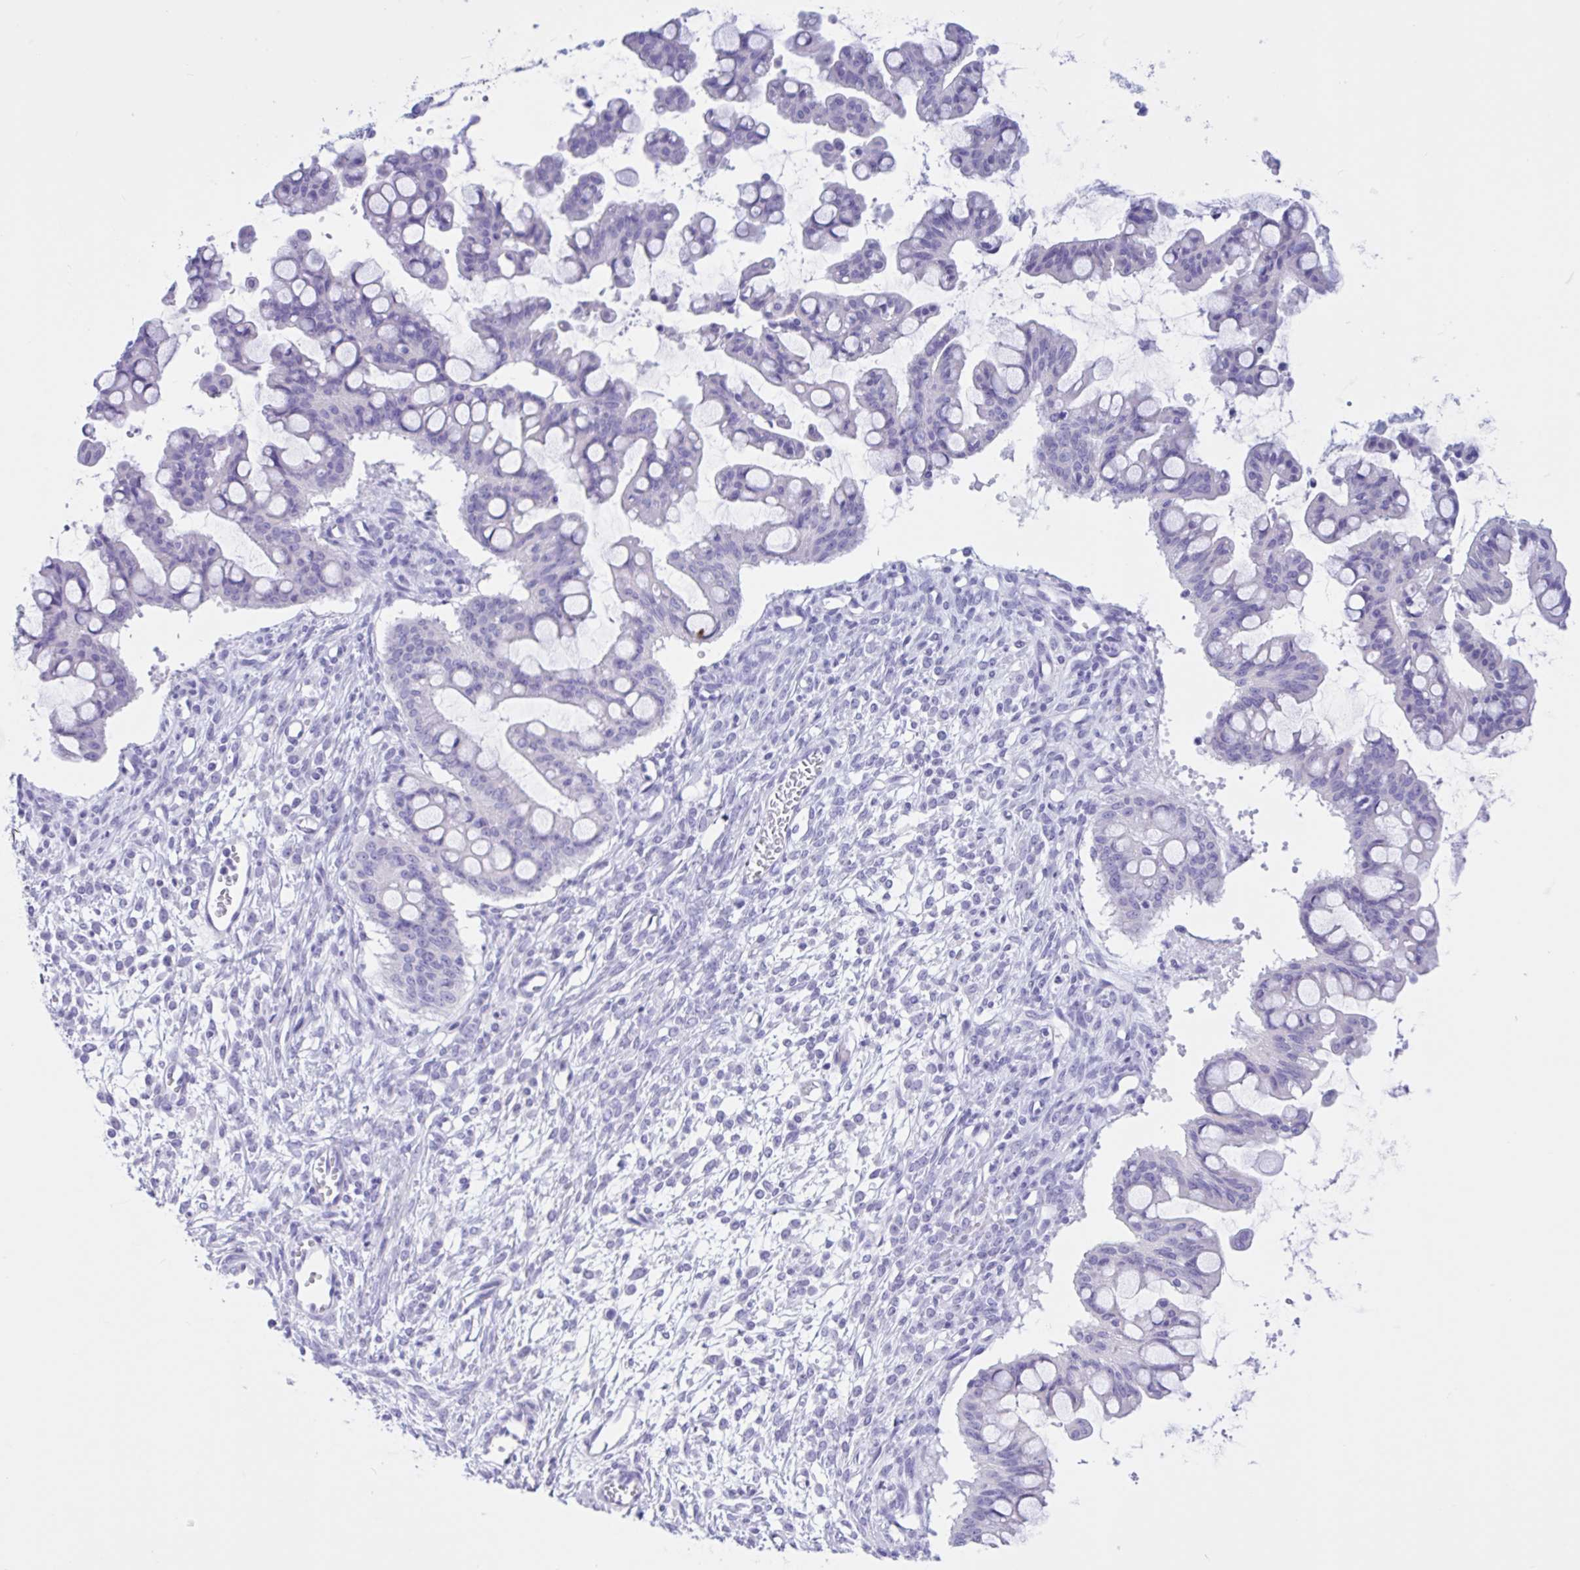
{"staining": {"intensity": "negative", "quantity": "none", "location": "none"}, "tissue": "ovarian cancer", "cell_type": "Tumor cells", "image_type": "cancer", "snomed": [{"axis": "morphology", "description": "Cystadenocarcinoma, mucinous, NOS"}, {"axis": "topography", "description": "Ovary"}], "caption": "Immunohistochemical staining of human ovarian cancer (mucinous cystadenocarcinoma) exhibits no significant positivity in tumor cells.", "gene": "OR4N4", "patient": {"sex": "female", "age": 73}}